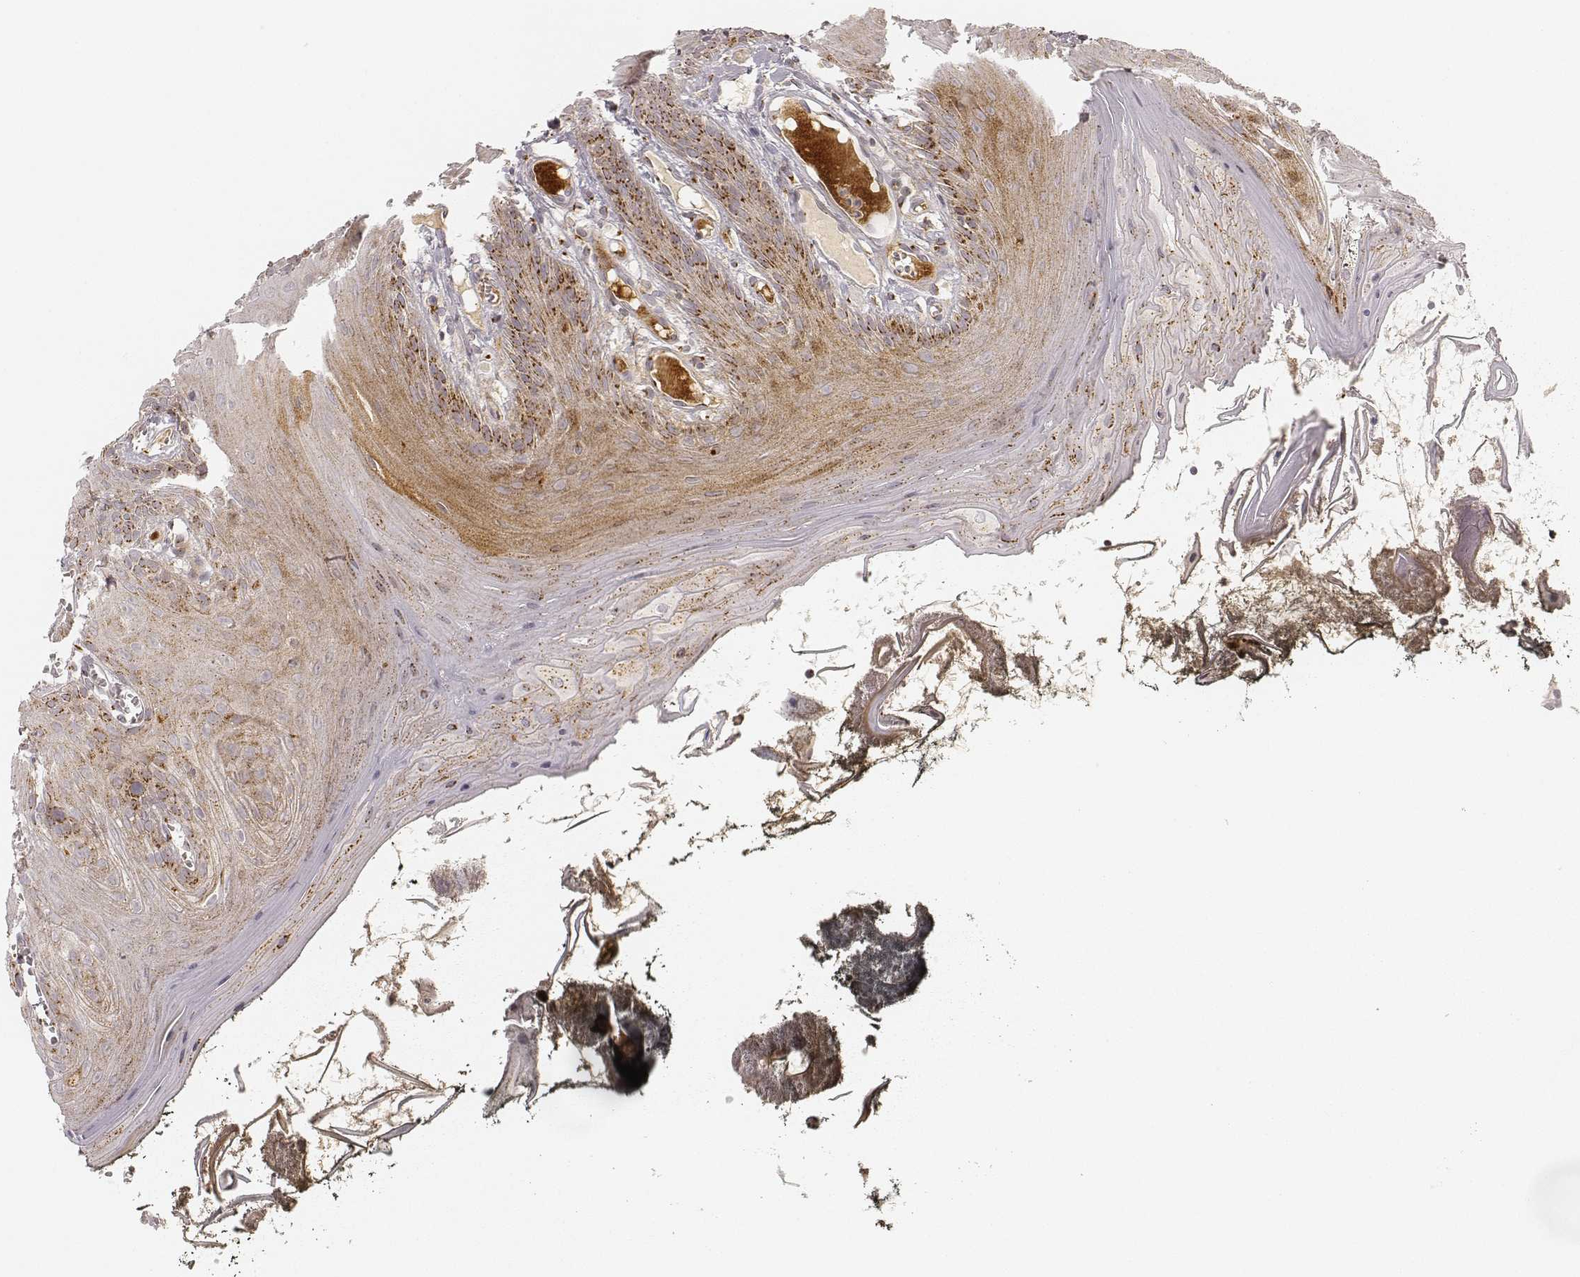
{"staining": {"intensity": "moderate", "quantity": ">75%", "location": "cytoplasmic/membranous"}, "tissue": "oral mucosa", "cell_type": "Squamous epithelial cells", "image_type": "normal", "snomed": [{"axis": "morphology", "description": "Normal tissue, NOS"}, {"axis": "topography", "description": "Oral tissue"}], "caption": "DAB immunohistochemical staining of normal human oral mucosa shows moderate cytoplasmic/membranous protein positivity in approximately >75% of squamous epithelial cells. (Brightfield microscopy of DAB IHC at high magnification).", "gene": "GORASP2", "patient": {"sex": "male", "age": 9}}